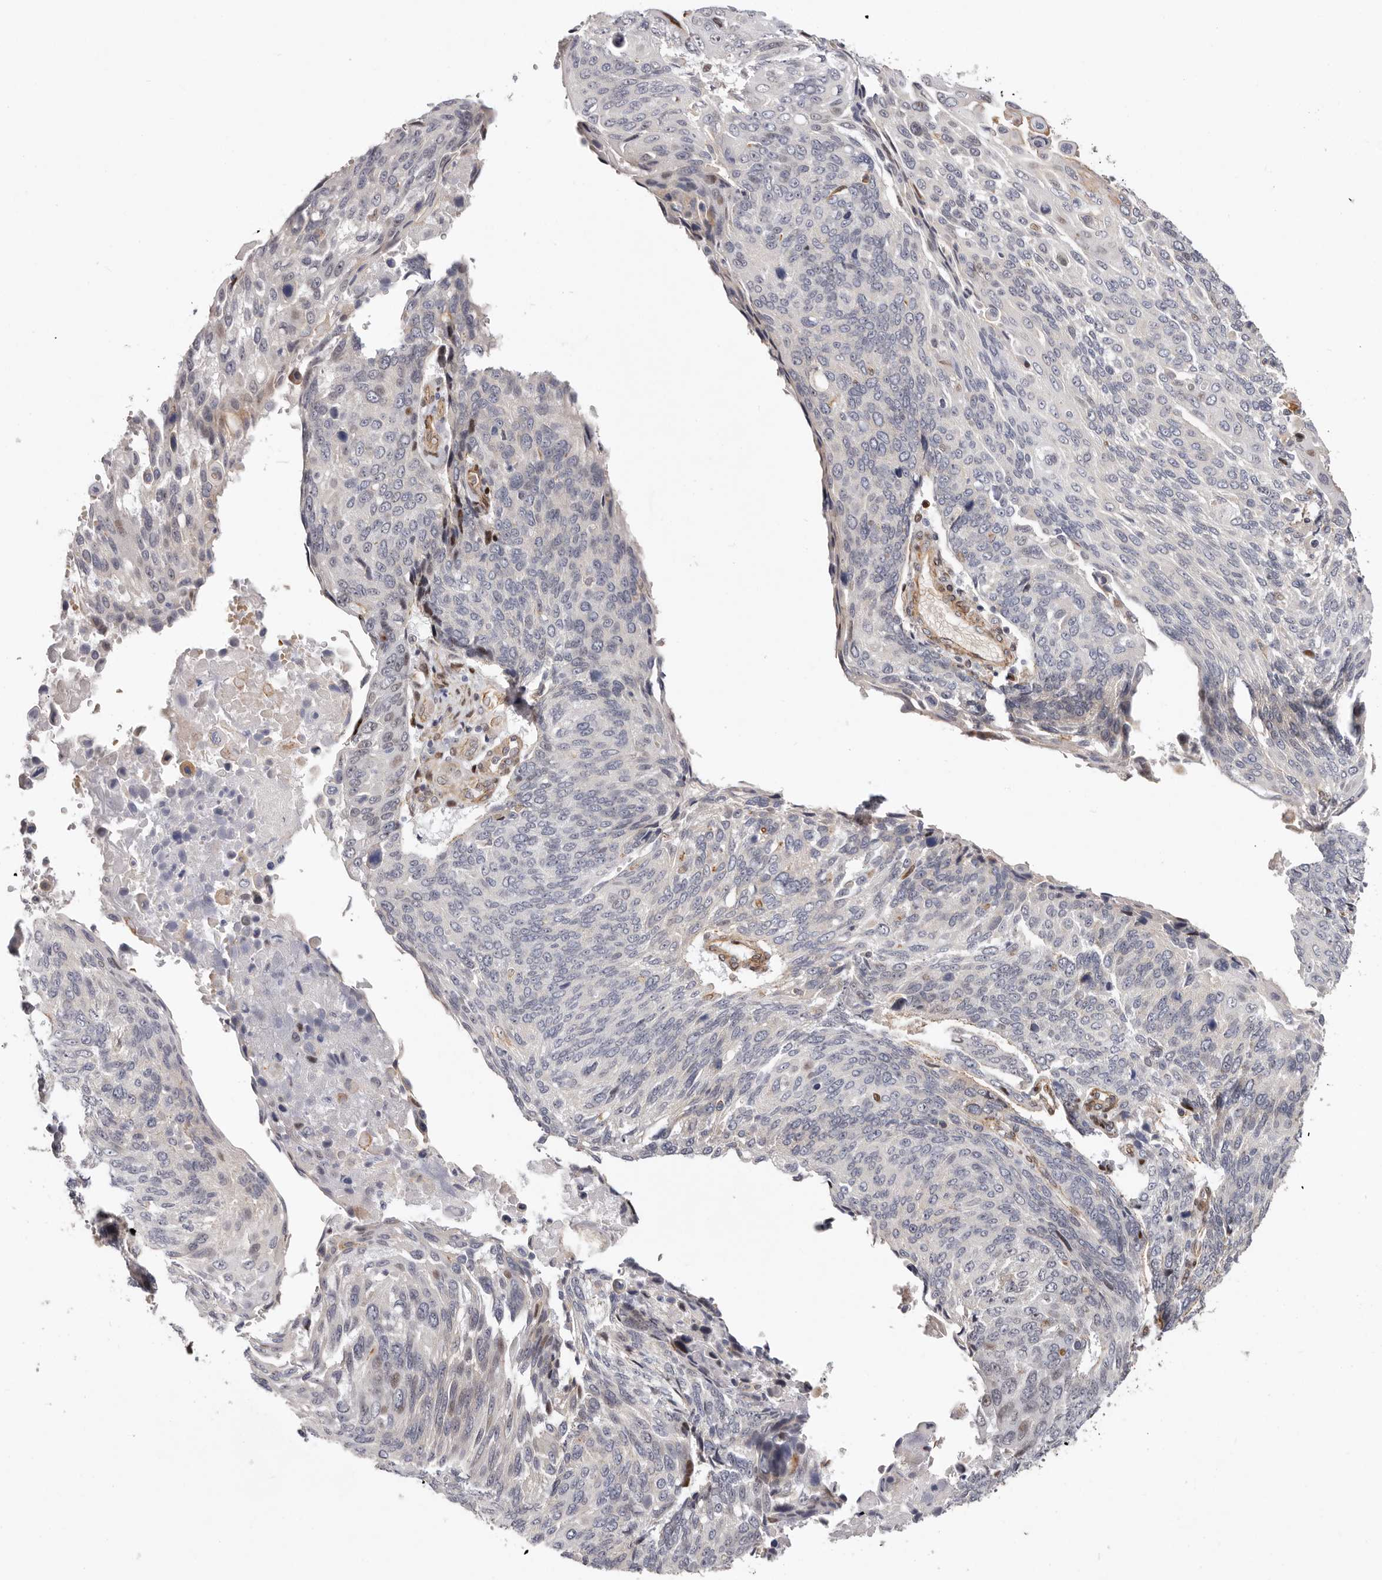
{"staining": {"intensity": "strong", "quantity": "<25%", "location": "cytoplasmic/membranous,nuclear"}, "tissue": "lung cancer", "cell_type": "Tumor cells", "image_type": "cancer", "snomed": [{"axis": "morphology", "description": "Squamous cell carcinoma, NOS"}, {"axis": "topography", "description": "Lung"}], "caption": "Immunohistochemistry of lung squamous cell carcinoma demonstrates medium levels of strong cytoplasmic/membranous and nuclear expression in approximately <25% of tumor cells. (DAB (3,3'-diaminobenzidine) IHC with brightfield microscopy, high magnification).", "gene": "EPHX3", "patient": {"sex": "male", "age": 66}}